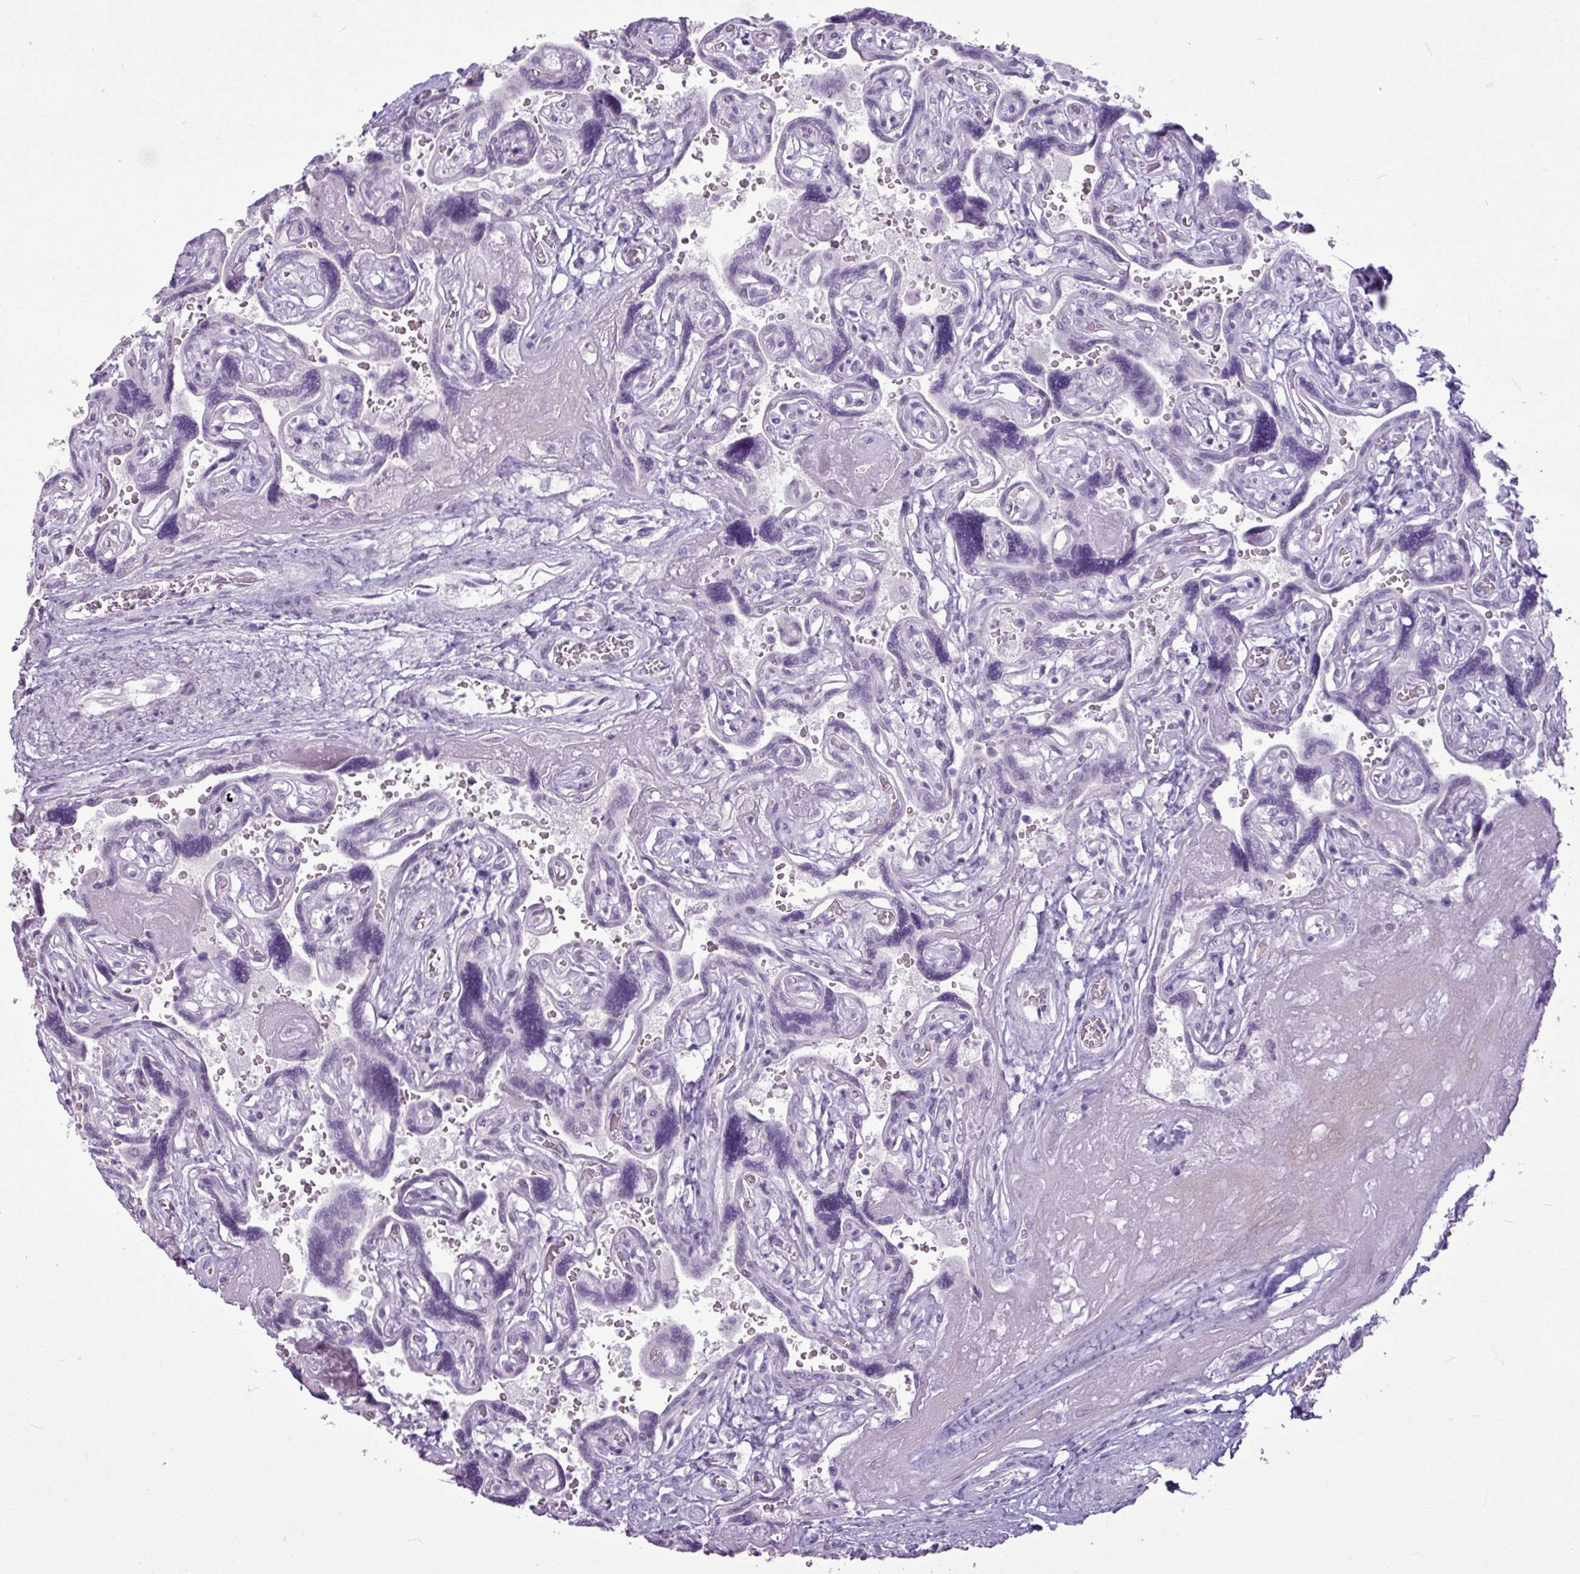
{"staining": {"intensity": "negative", "quantity": "none", "location": "none"}, "tissue": "placenta", "cell_type": "Trophoblastic cells", "image_type": "normal", "snomed": [{"axis": "morphology", "description": "Normal tissue, NOS"}, {"axis": "topography", "description": "Placenta"}], "caption": "Trophoblastic cells show no significant expression in unremarkable placenta. The staining is performed using DAB (3,3'-diaminobenzidine) brown chromogen with nuclei counter-stained in using hematoxylin.", "gene": "AMY2A", "patient": {"sex": "female", "age": 32}}